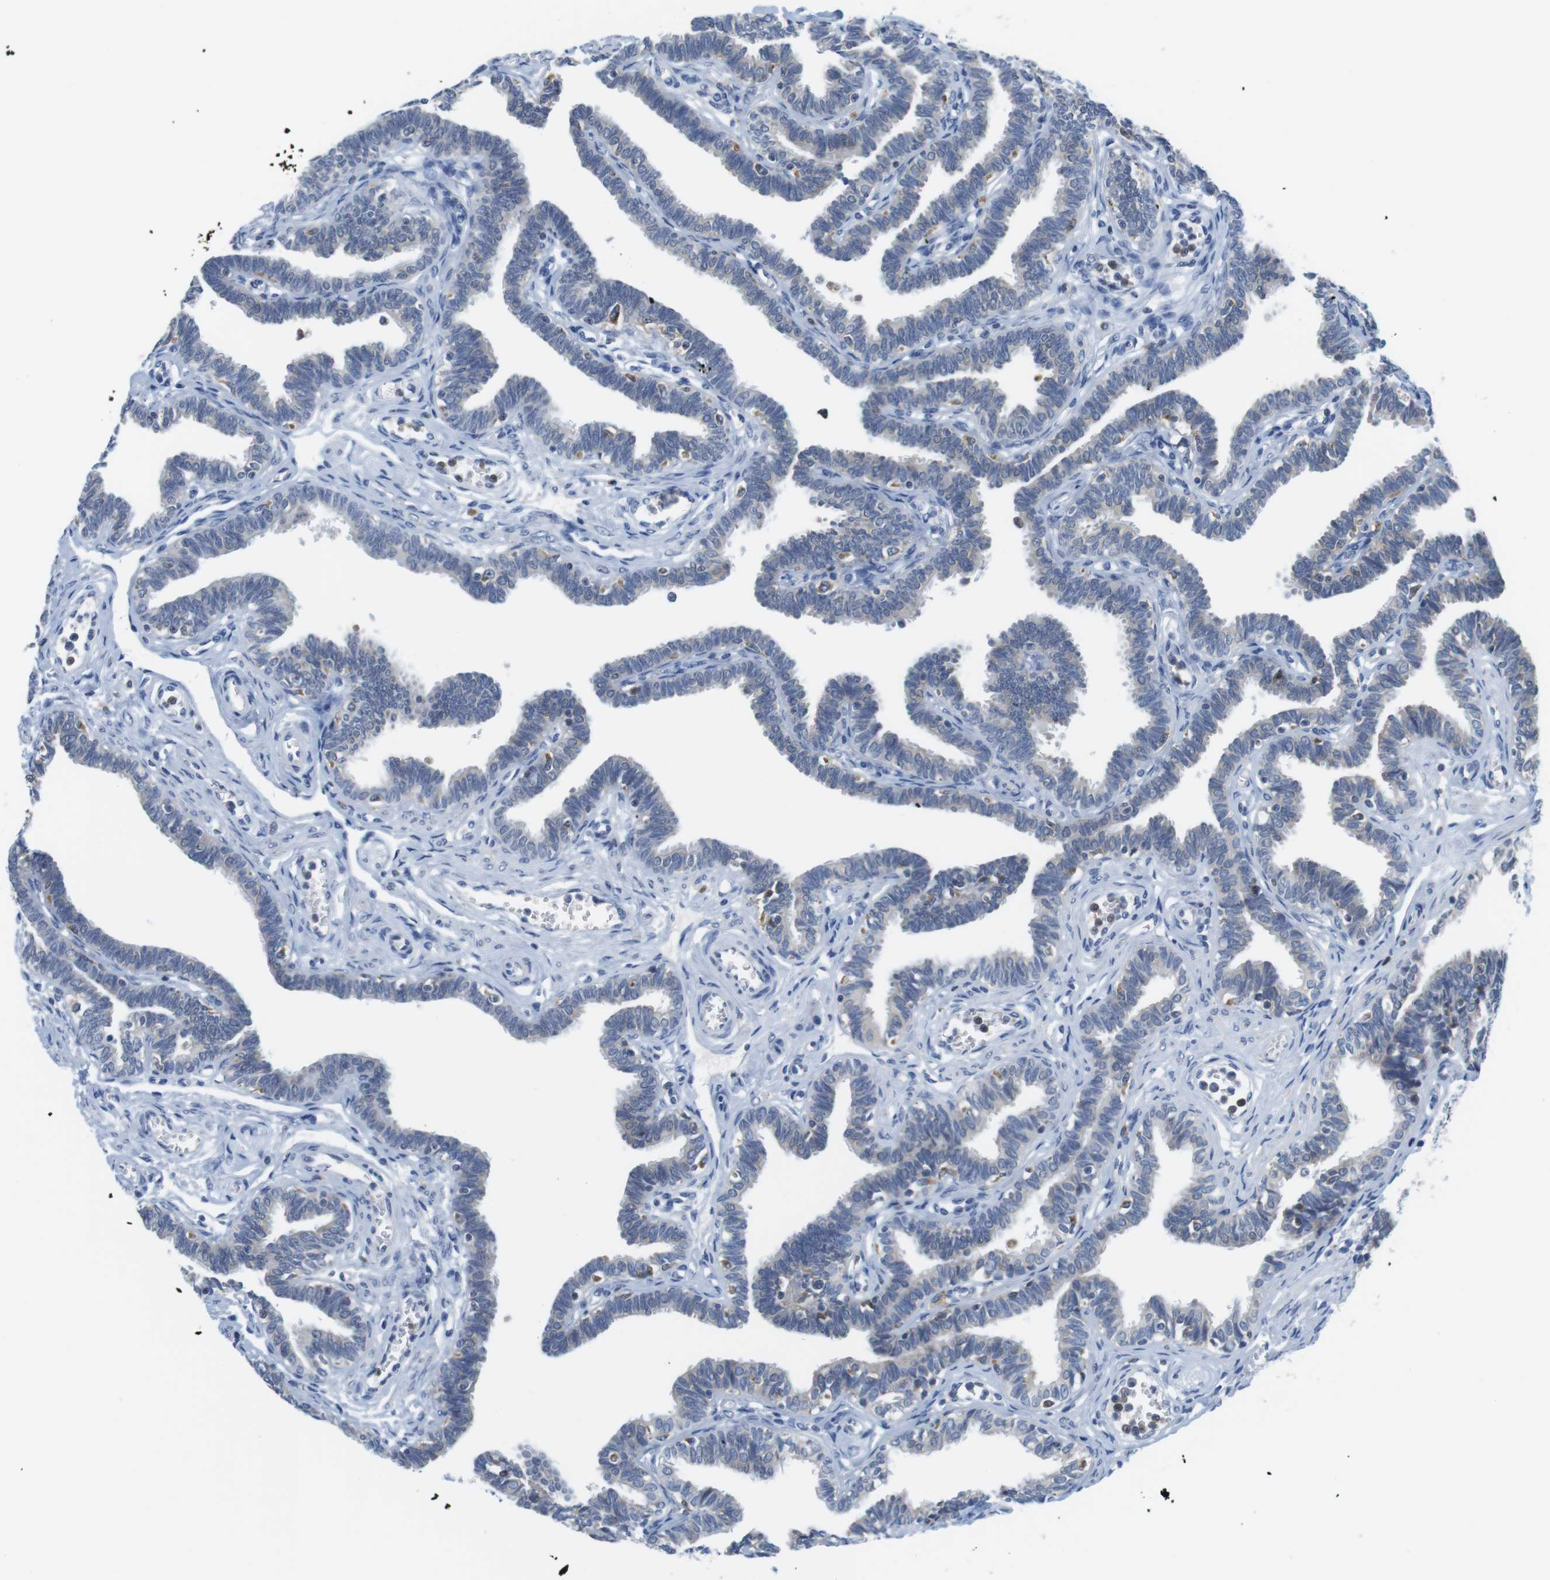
{"staining": {"intensity": "negative", "quantity": "none", "location": "none"}, "tissue": "fallopian tube", "cell_type": "Glandular cells", "image_type": "normal", "snomed": [{"axis": "morphology", "description": "Normal tissue, NOS"}, {"axis": "topography", "description": "Fallopian tube"}, {"axis": "topography", "description": "Ovary"}], "caption": "IHC image of normal human fallopian tube stained for a protein (brown), which demonstrates no positivity in glandular cells. (DAB (3,3'-diaminobenzidine) IHC visualized using brightfield microscopy, high magnification).", "gene": "CNGA2", "patient": {"sex": "female", "age": 23}}